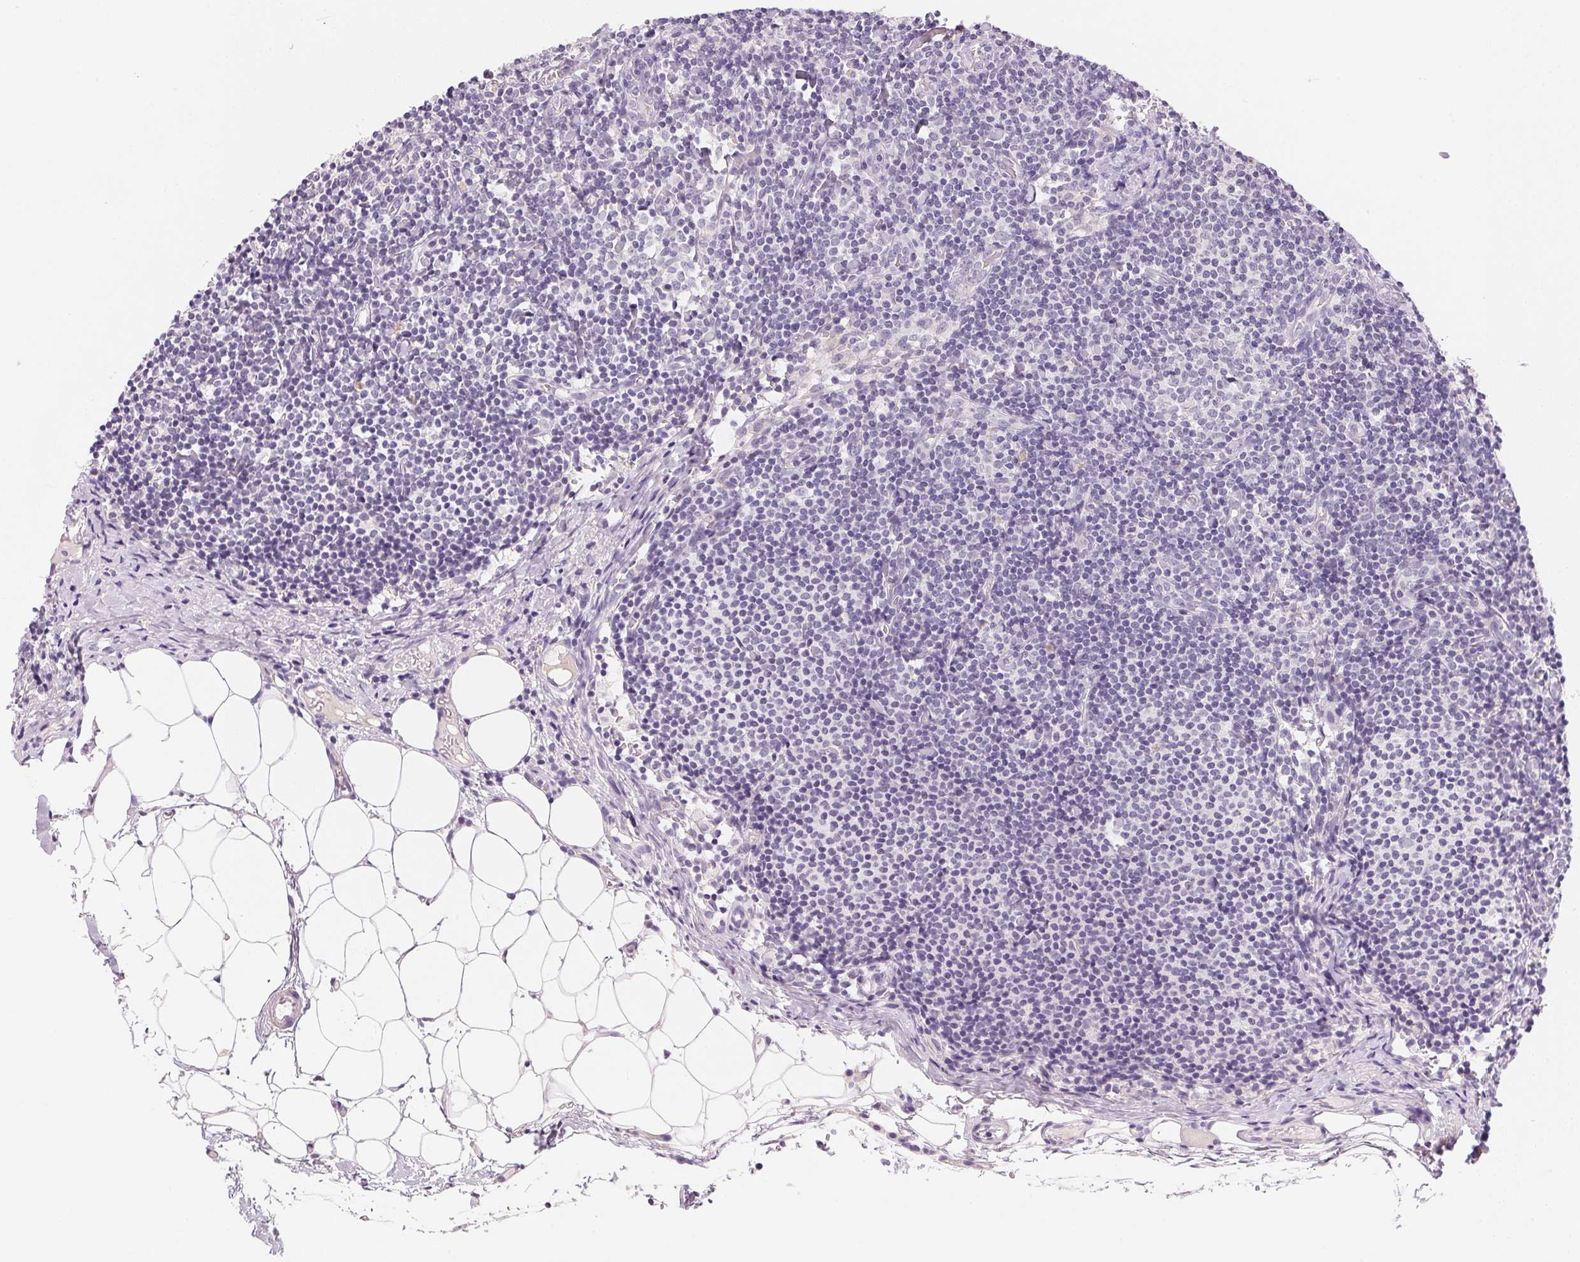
{"staining": {"intensity": "negative", "quantity": "none", "location": "none"}, "tissue": "lymph node", "cell_type": "Germinal center cells", "image_type": "normal", "snomed": [{"axis": "morphology", "description": "Normal tissue, NOS"}, {"axis": "topography", "description": "Lymph node"}], "caption": "Germinal center cells show no significant expression in normal lymph node. (DAB immunohistochemistry (IHC) visualized using brightfield microscopy, high magnification).", "gene": "MCOLN3", "patient": {"sex": "female", "age": 41}}